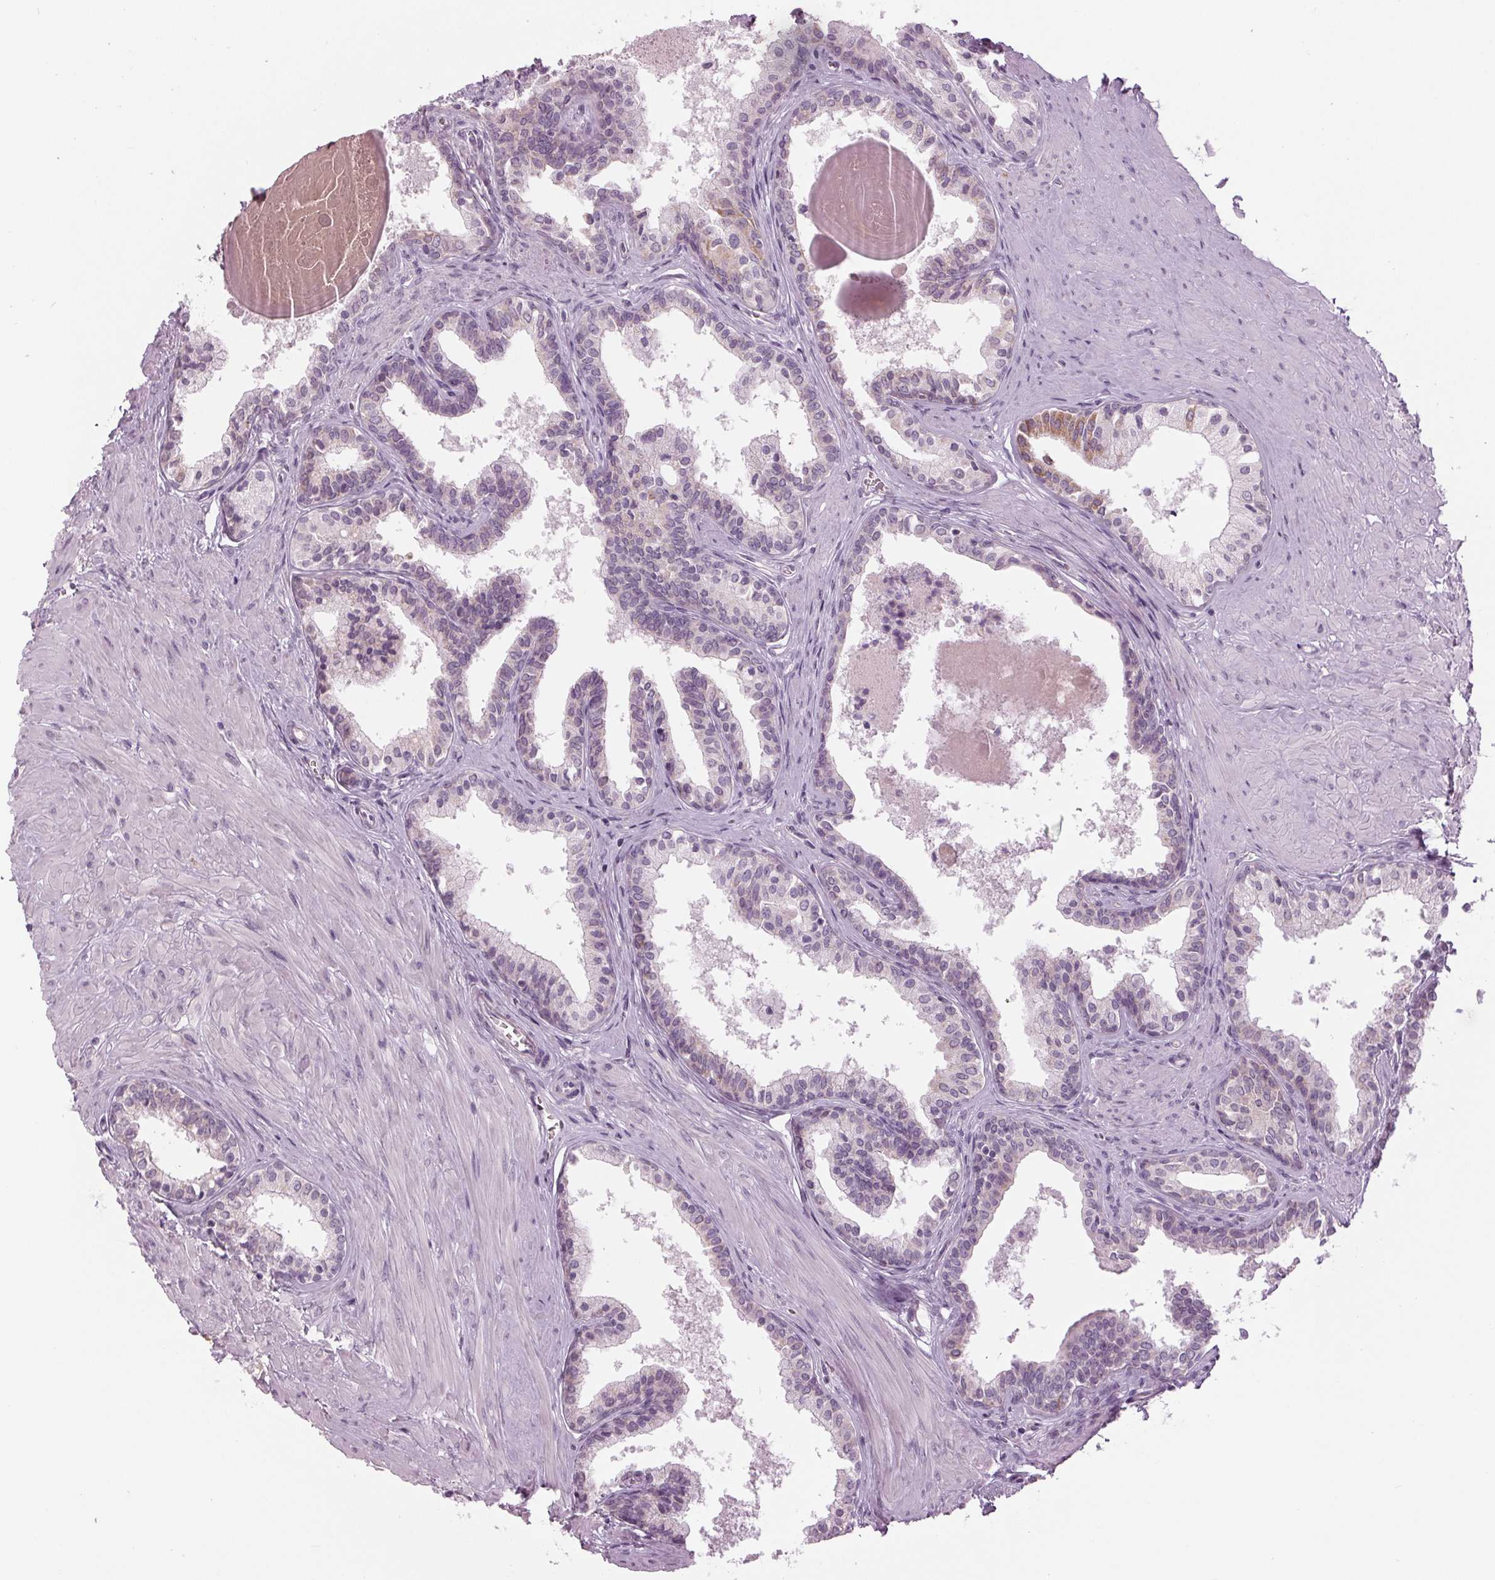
{"staining": {"intensity": "weak", "quantity": "<25%", "location": "cytoplasmic/membranous"}, "tissue": "prostate", "cell_type": "Glandular cells", "image_type": "normal", "snomed": [{"axis": "morphology", "description": "Normal tissue, NOS"}, {"axis": "topography", "description": "Prostate"}], "caption": "The photomicrograph exhibits no significant staining in glandular cells of prostate.", "gene": "SAMD4A", "patient": {"sex": "male", "age": 61}}